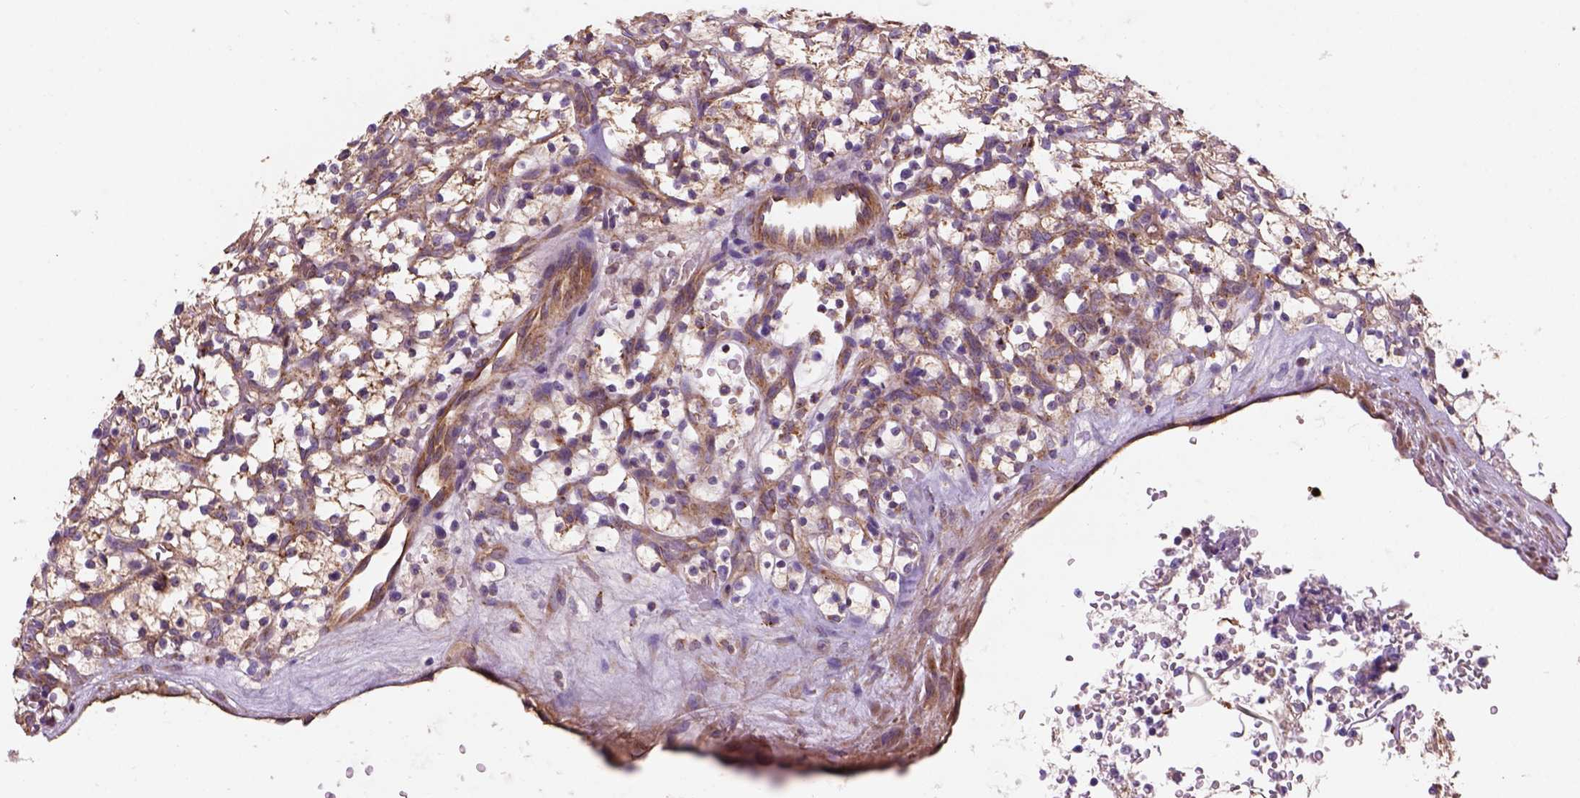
{"staining": {"intensity": "moderate", "quantity": "25%-75%", "location": "cytoplasmic/membranous"}, "tissue": "renal cancer", "cell_type": "Tumor cells", "image_type": "cancer", "snomed": [{"axis": "morphology", "description": "Adenocarcinoma, NOS"}, {"axis": "topography", "description": "Kidney"}], "caption": "IHC (DAB (3,3'-diaminobenzidine)) staining of renal adenocarcinoma displays moderate cytoplasmic/membranous protein staining in approximately 25%-75% of tumor cells.", "gene": "WARS2", "patient": {"sex": "female", "age": 64}}